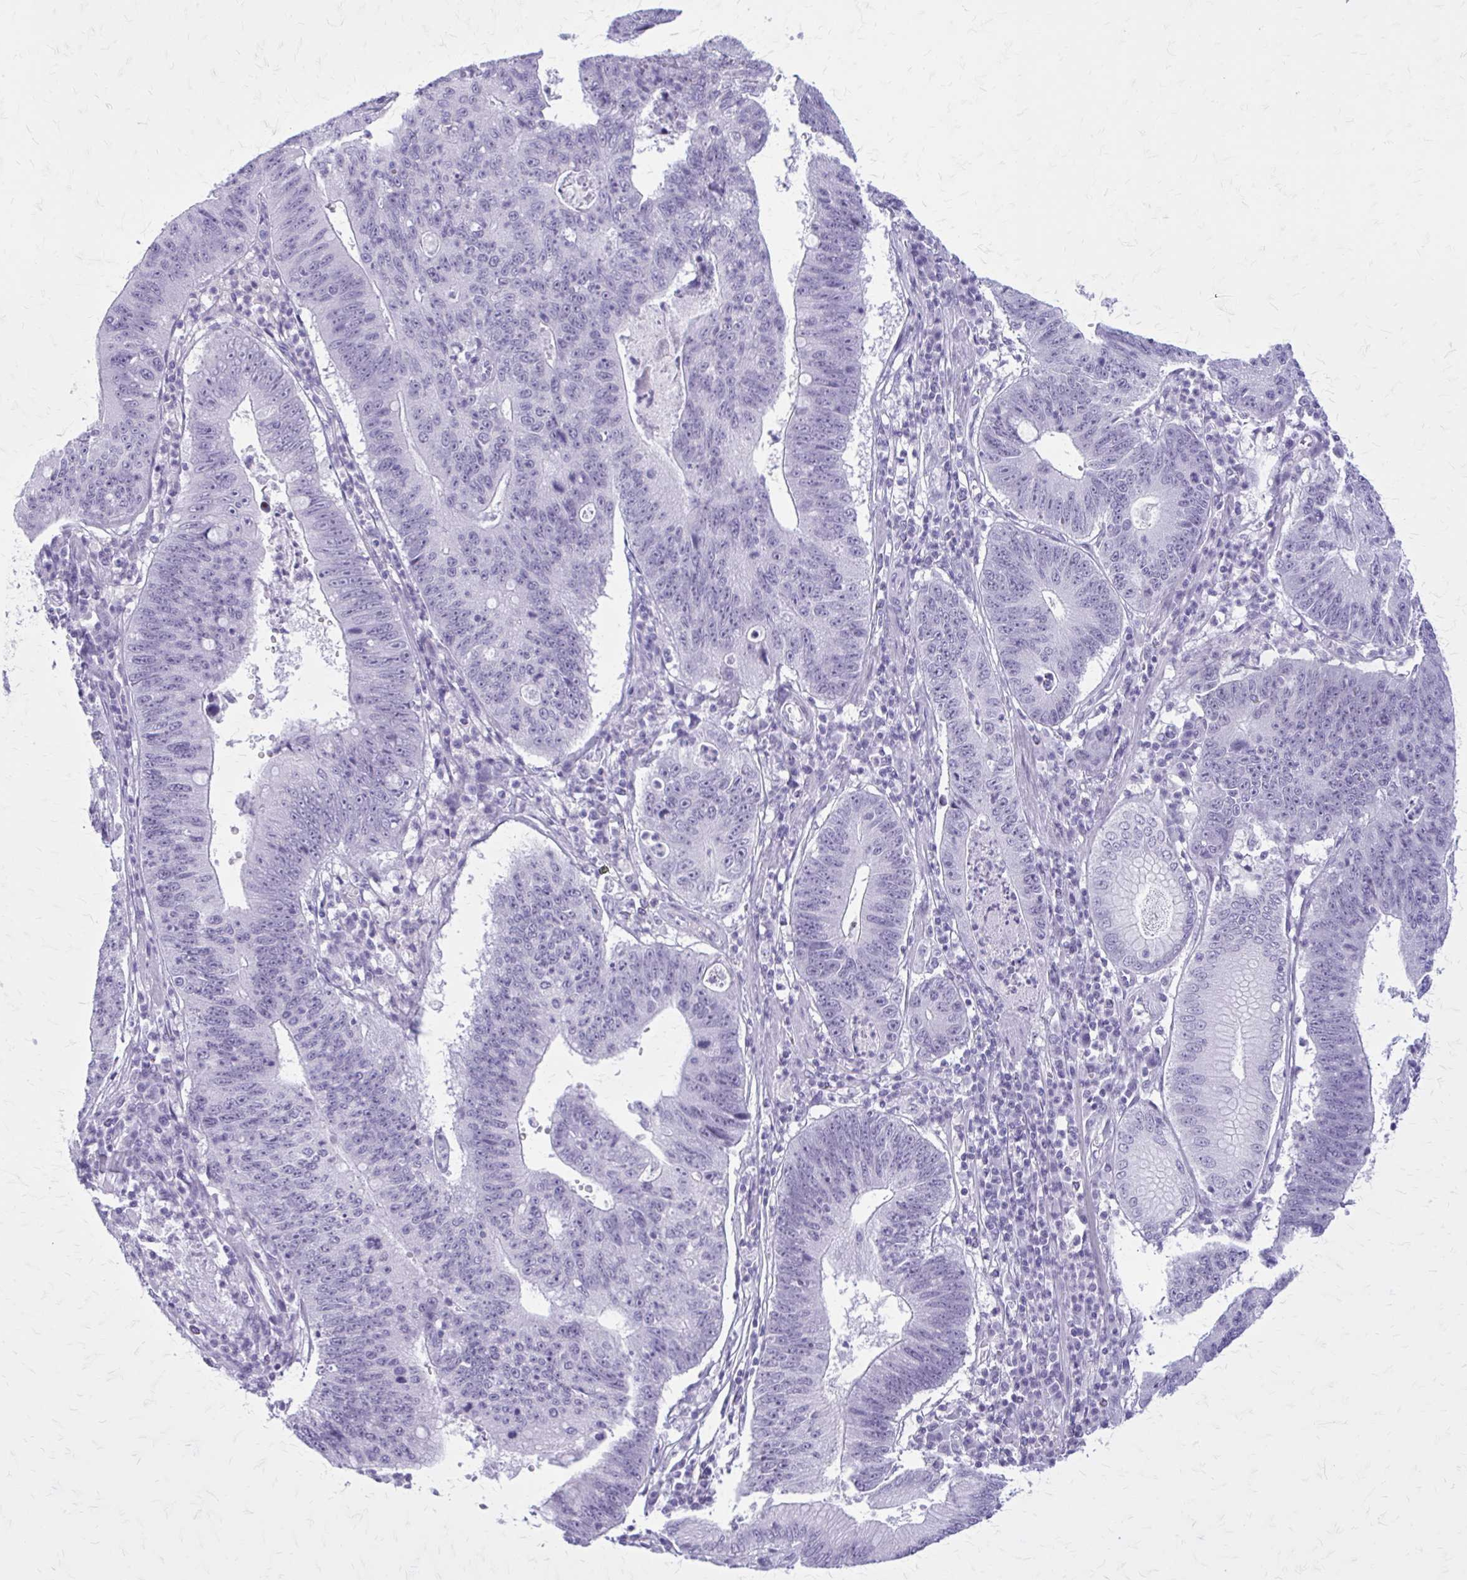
{"staining": {"intensity": "negative", "quantity": "none", "location": "none"}, "tissue": "stomach cancer", "cell_type": "Tumor cells", "image_type": "cancer", "snomed": [{"axis": "morphology", "description": "Adenocarcinoma, NOS"}, {"axis": "topography", "description": "Stomach"}], "caption": "Tumor cells show no significant protein expression in stomach adenocarcinoma.", "gene": "GAD1", "patient": {"sex": "male", "age": 59}}